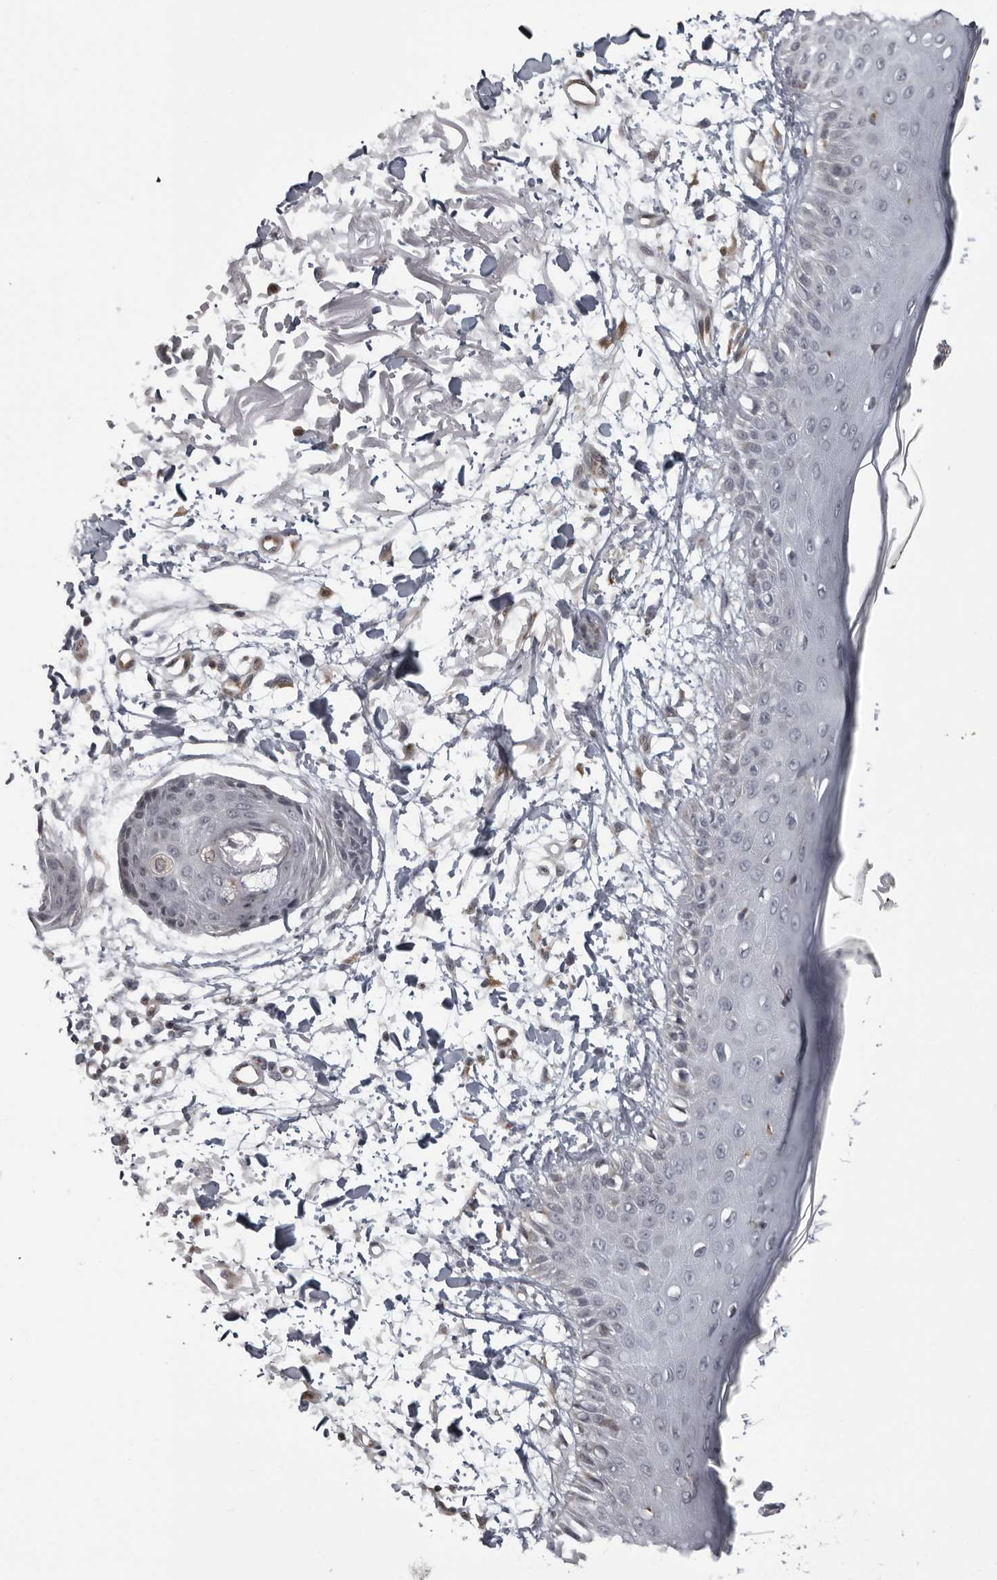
{"staining": {"intensity": "negative", "quantity": "none", "location": "none"}, "tissue": "skin", "cell_type": "Fibroblasts", "image_type": "normal", "snomed": [{"axis": "morphology", "description": "Normal tissue, NOS"}, {"axis": "morphology", "description": "Squamous cell carcinoma, NOS"}, {"axis": "topography", "description": "Skin"}, {"axis": "topography", "description": "Peripheral nerve tissue"}], "caption": "Protein analysis of benign skin exhibits no significant positivity in fibroblasts. The staining is performed using DAB (3,3'-diaminobenzidine) brown chromogen with nuclei counter-stained in using hematoxylin.", "gene": "MAPK12", "patient": {"sex": "male", "age": 83}}